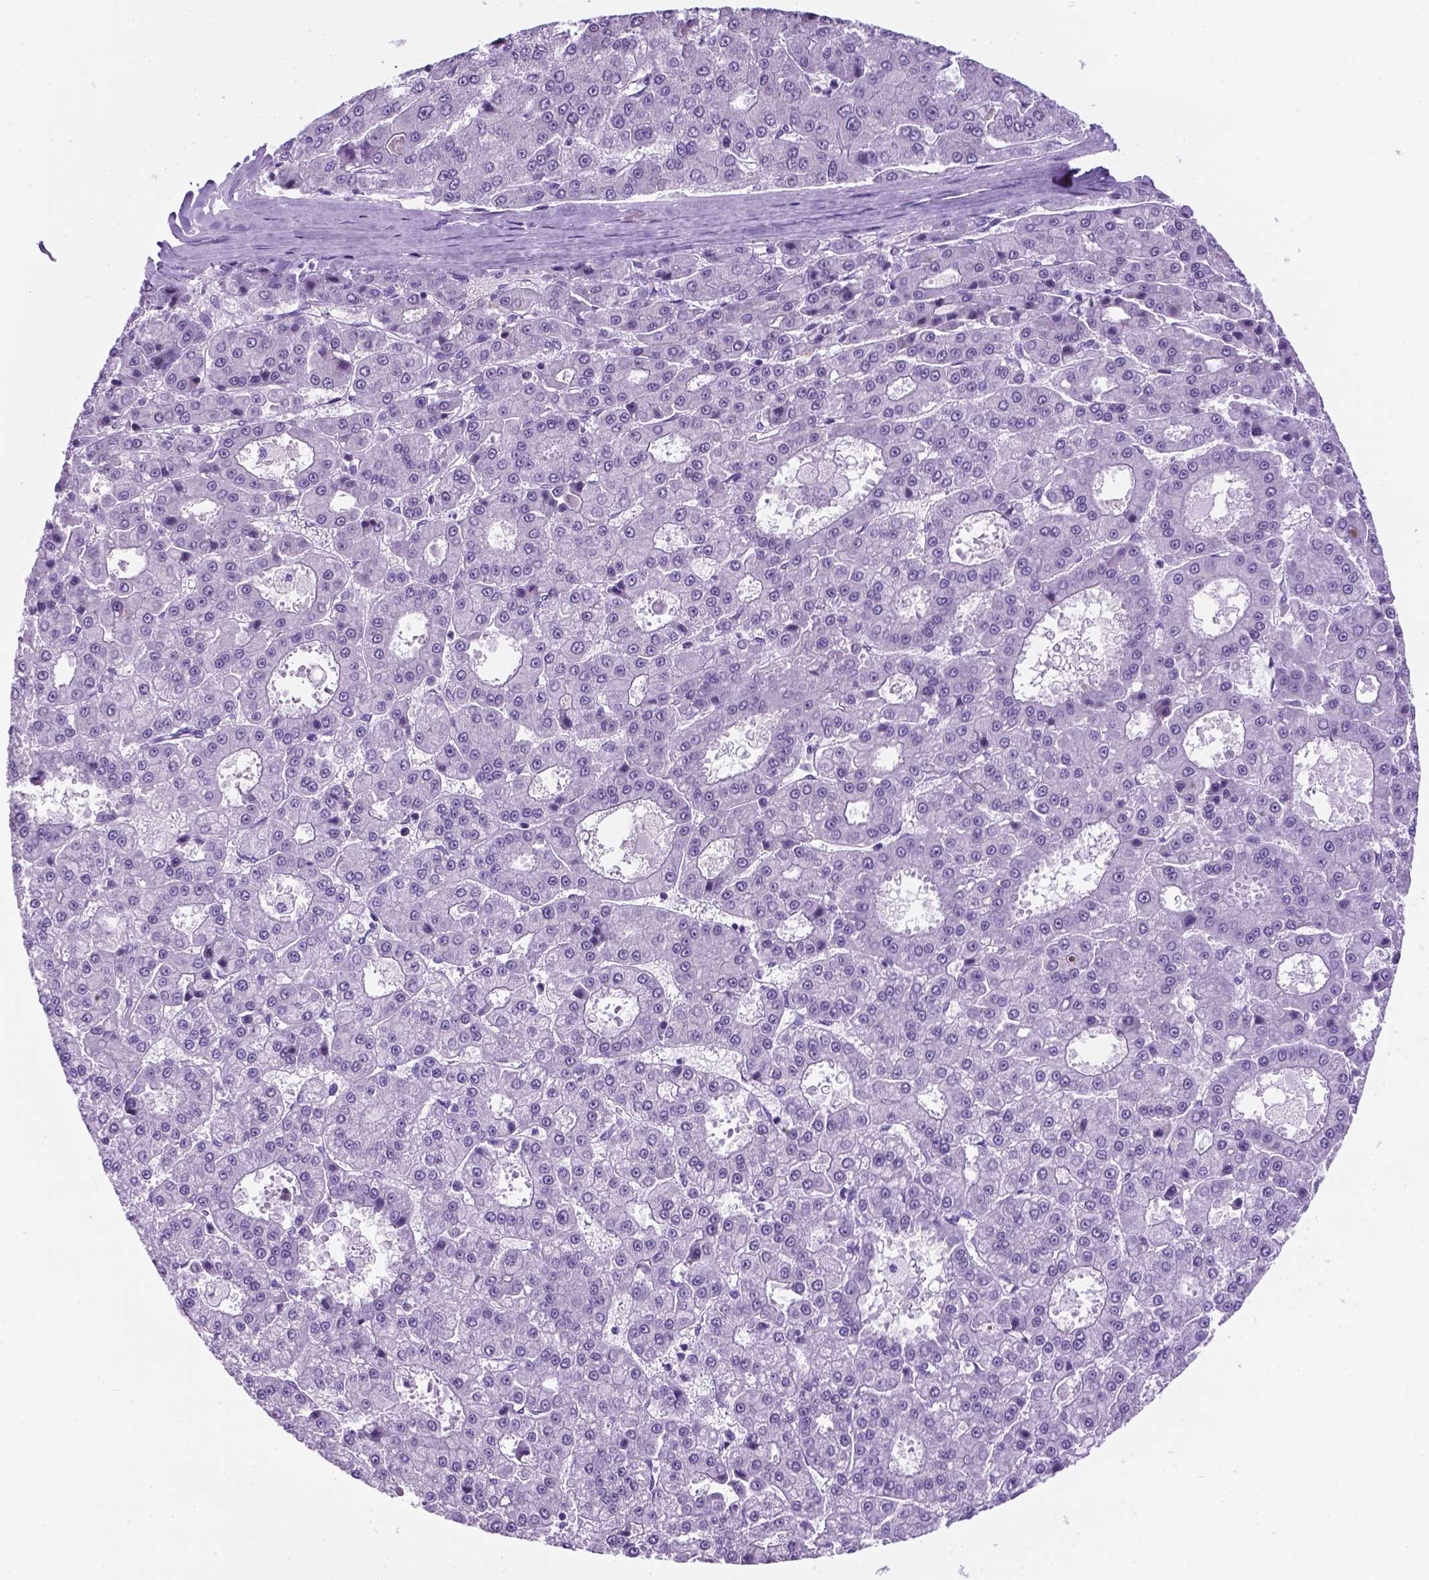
{"staining": {"intensity": "negative", "quantity": "none", "location": "none"}, "tissue": "liver cancer", "cell_type": "Tumor cells", "image_type": "cancer", "snomed": [{"axis": "morphology", "description": "Carcinoma, Hepatocellular, NOS"}, {"axis": "topography", "description": "Liver"}], "caption": "Immunohistochemistry (IHC) photomicrograph of hepatocellular carcinoma (liver) stained for a protein (brown), which displays no staining in tumor cells.", "gene": "C17orf107", "patient": {"sex": "male", "age": 70}}